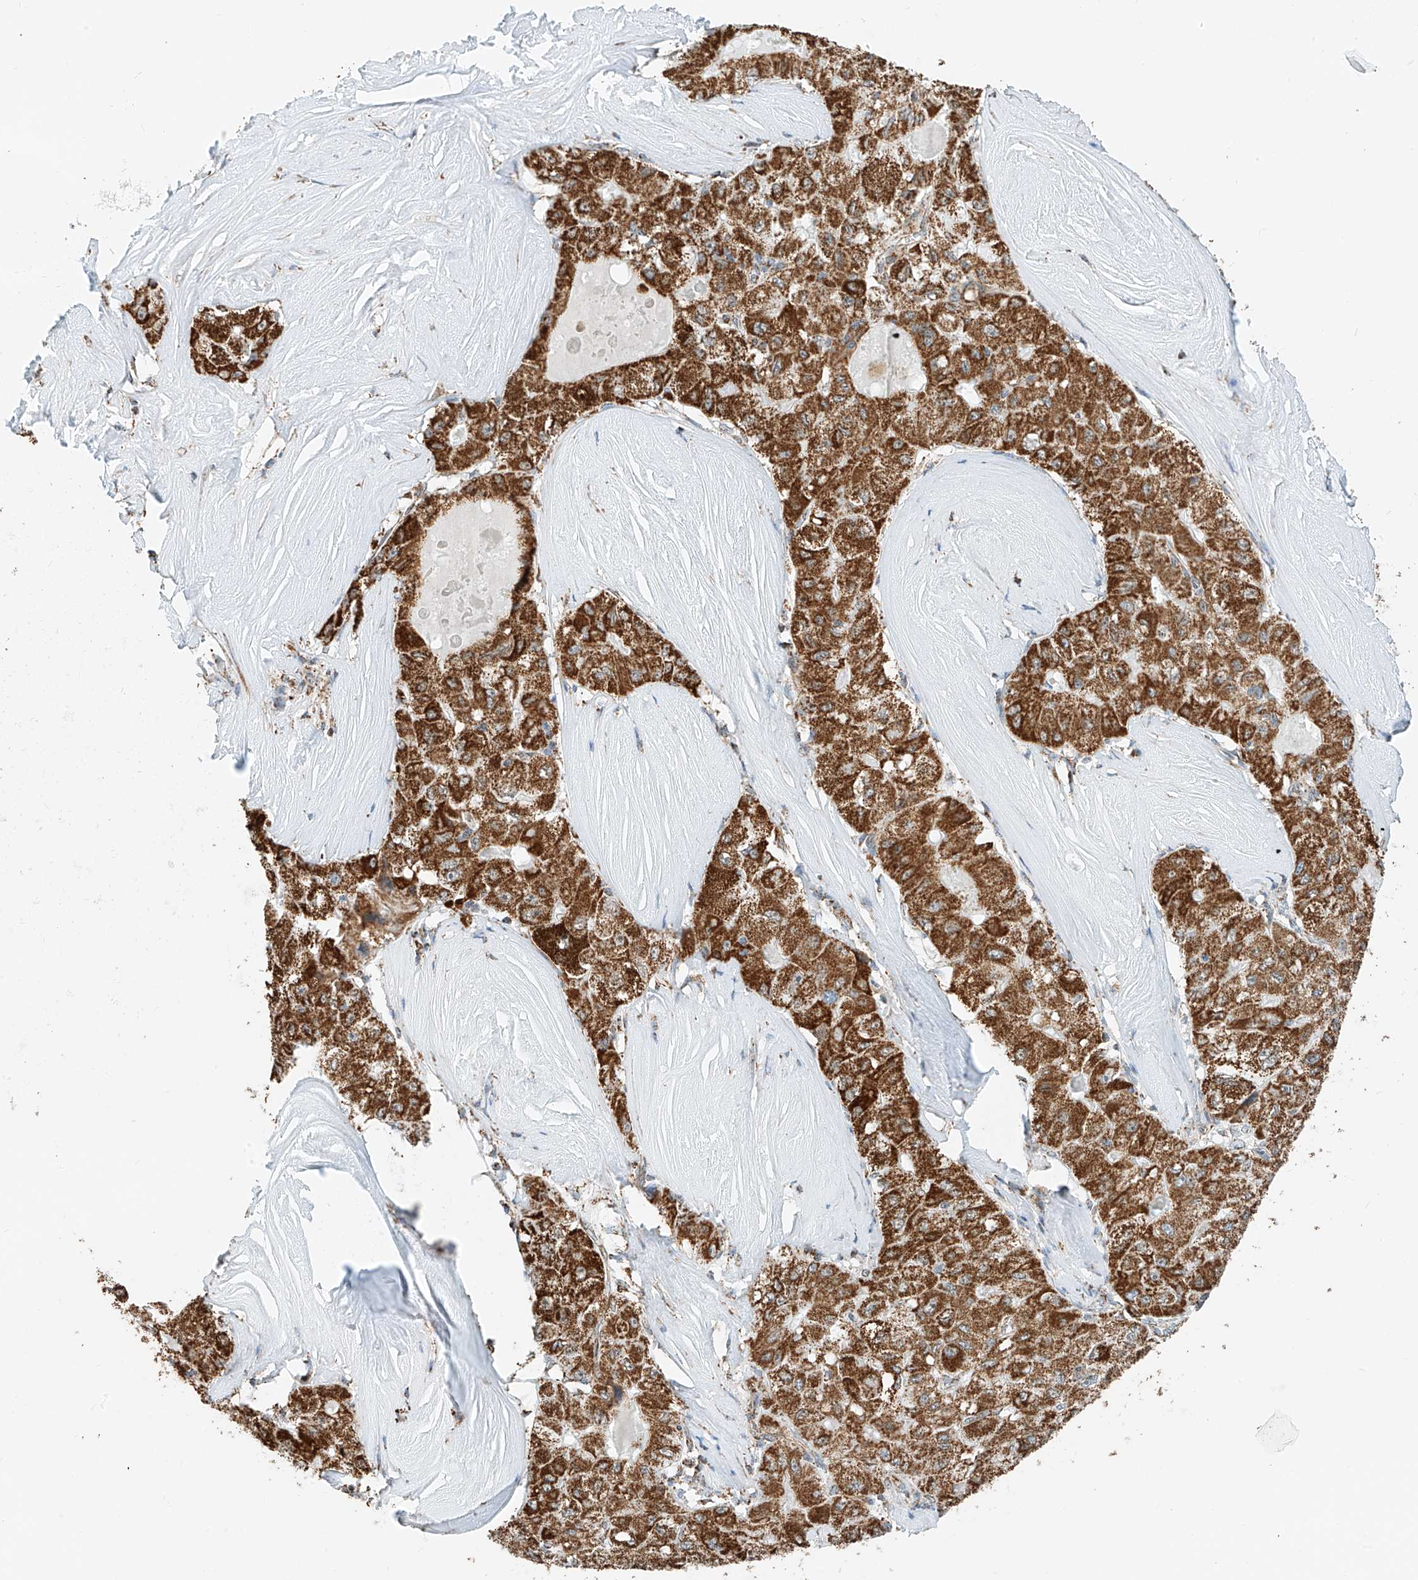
{"staining": {"intensity": "strong", "quantity": ">75%", "location": "cytoplasmic/membranous"}, "tissue": "liver cancer", "cell_type": "Tumor cells", "image_type": "cancer", "snomed": [{"axis": "morphology", "description": "Carcinoma, Hepatocellular, NOS"}, {"axis": "topography", "description": "Liver"}], "caption": "About >75% of tumor cells in human hepatocellular carcinoma (liver) demonstrate strong cytoplasmic/membranous protein positivity as visualized by brown immunohistochemical staining.", "gene": "PPA2", "patient": {"sex": "male", "age": 80}}